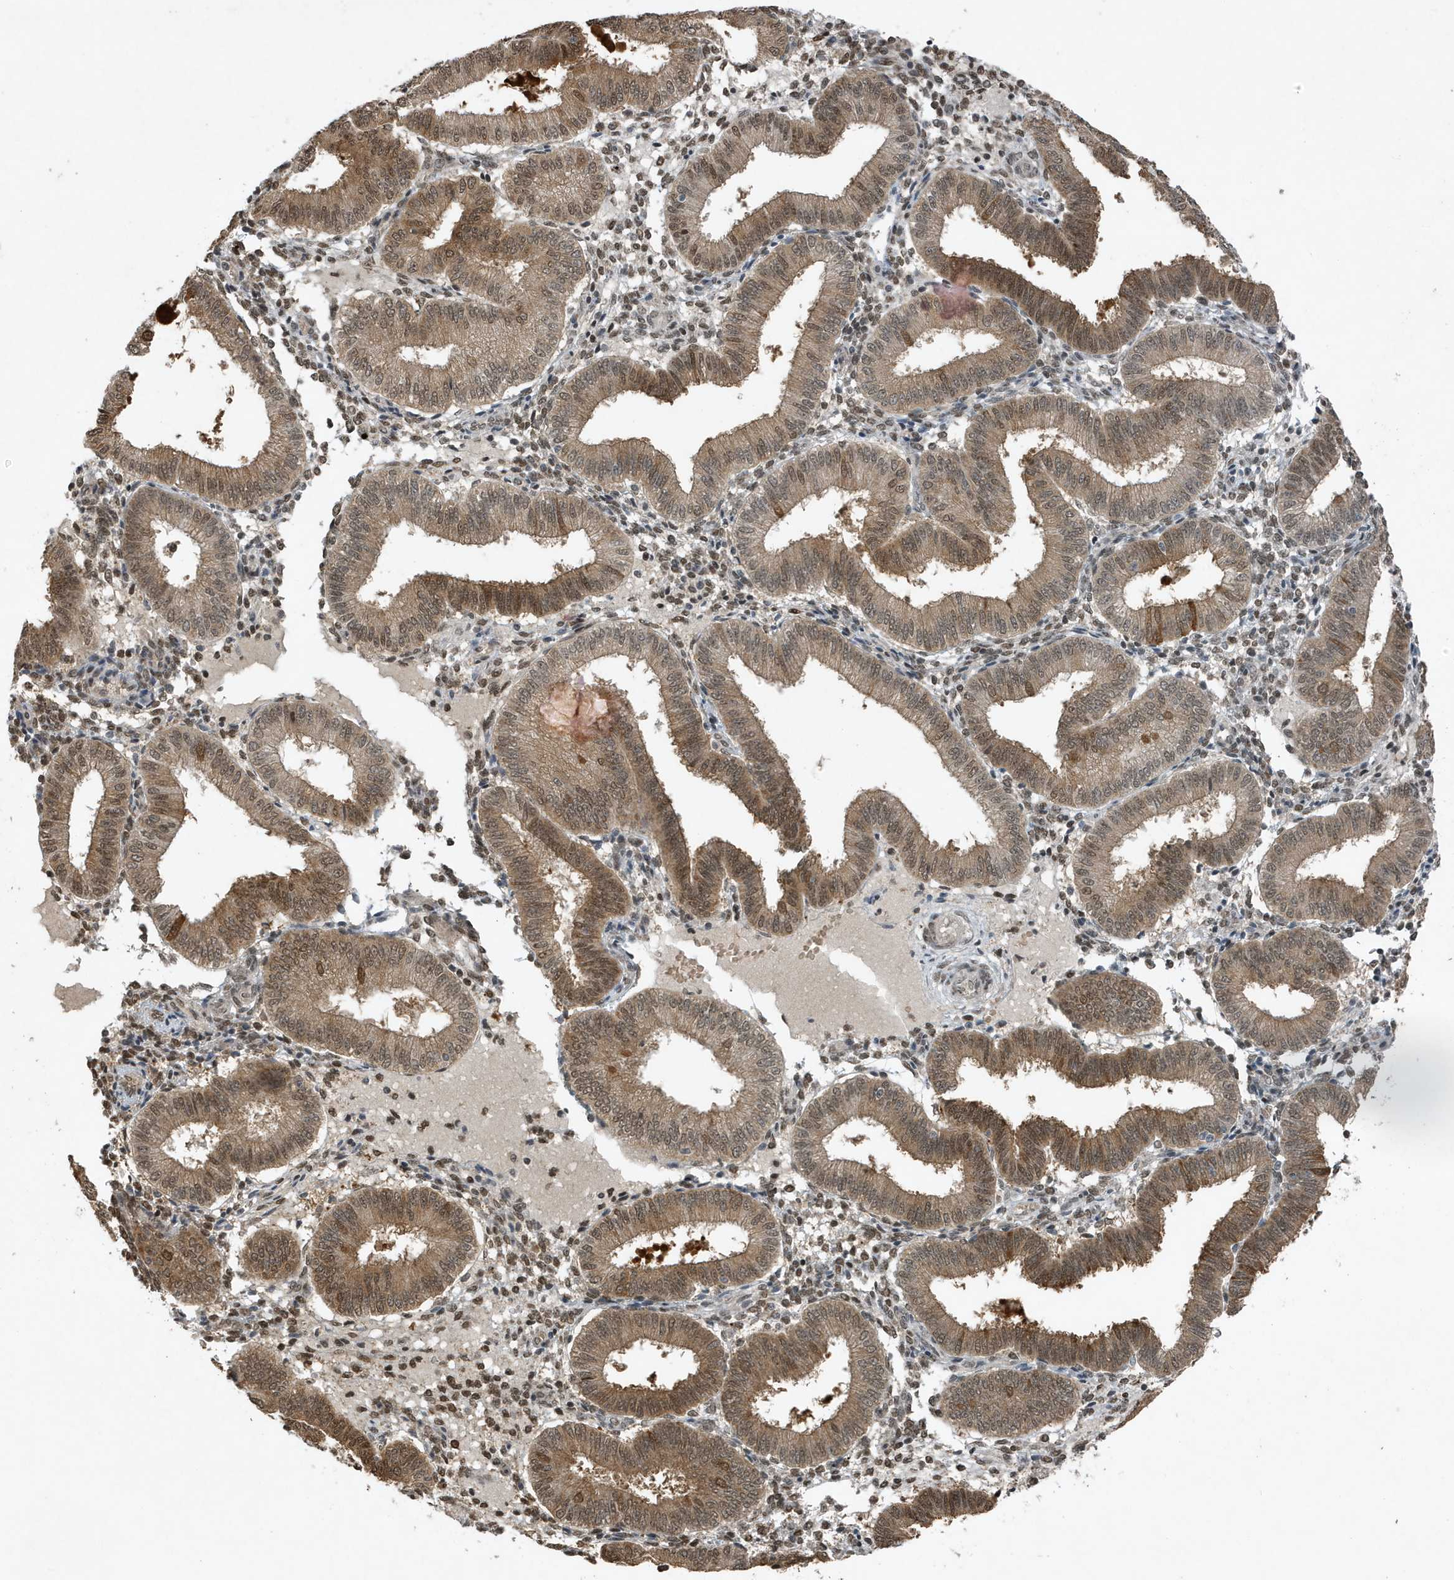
{"staining": {"intensity": "moderate", "quantity": ">75%", "location": "cytoplasmic/membranous,nuclear"}, "tissue": "endometrium", "cell_type": "Cells in endometrial stroma", "image_type": "normal", "snomed": [{"axis": "morphology", "description": "Normal tissue, NOS"}, {"axis": "topography", "description": "Endometrium"}], "caption": "Brown immunohistochemical staining in unremarkable human endometrium demonstrates moderate cytoplasmic/membranous,nuclear staining in about >75% of cells in endometrial stroma.", "gene": "HSPA1A", "patient": {"sex": "female", "age": 39}}